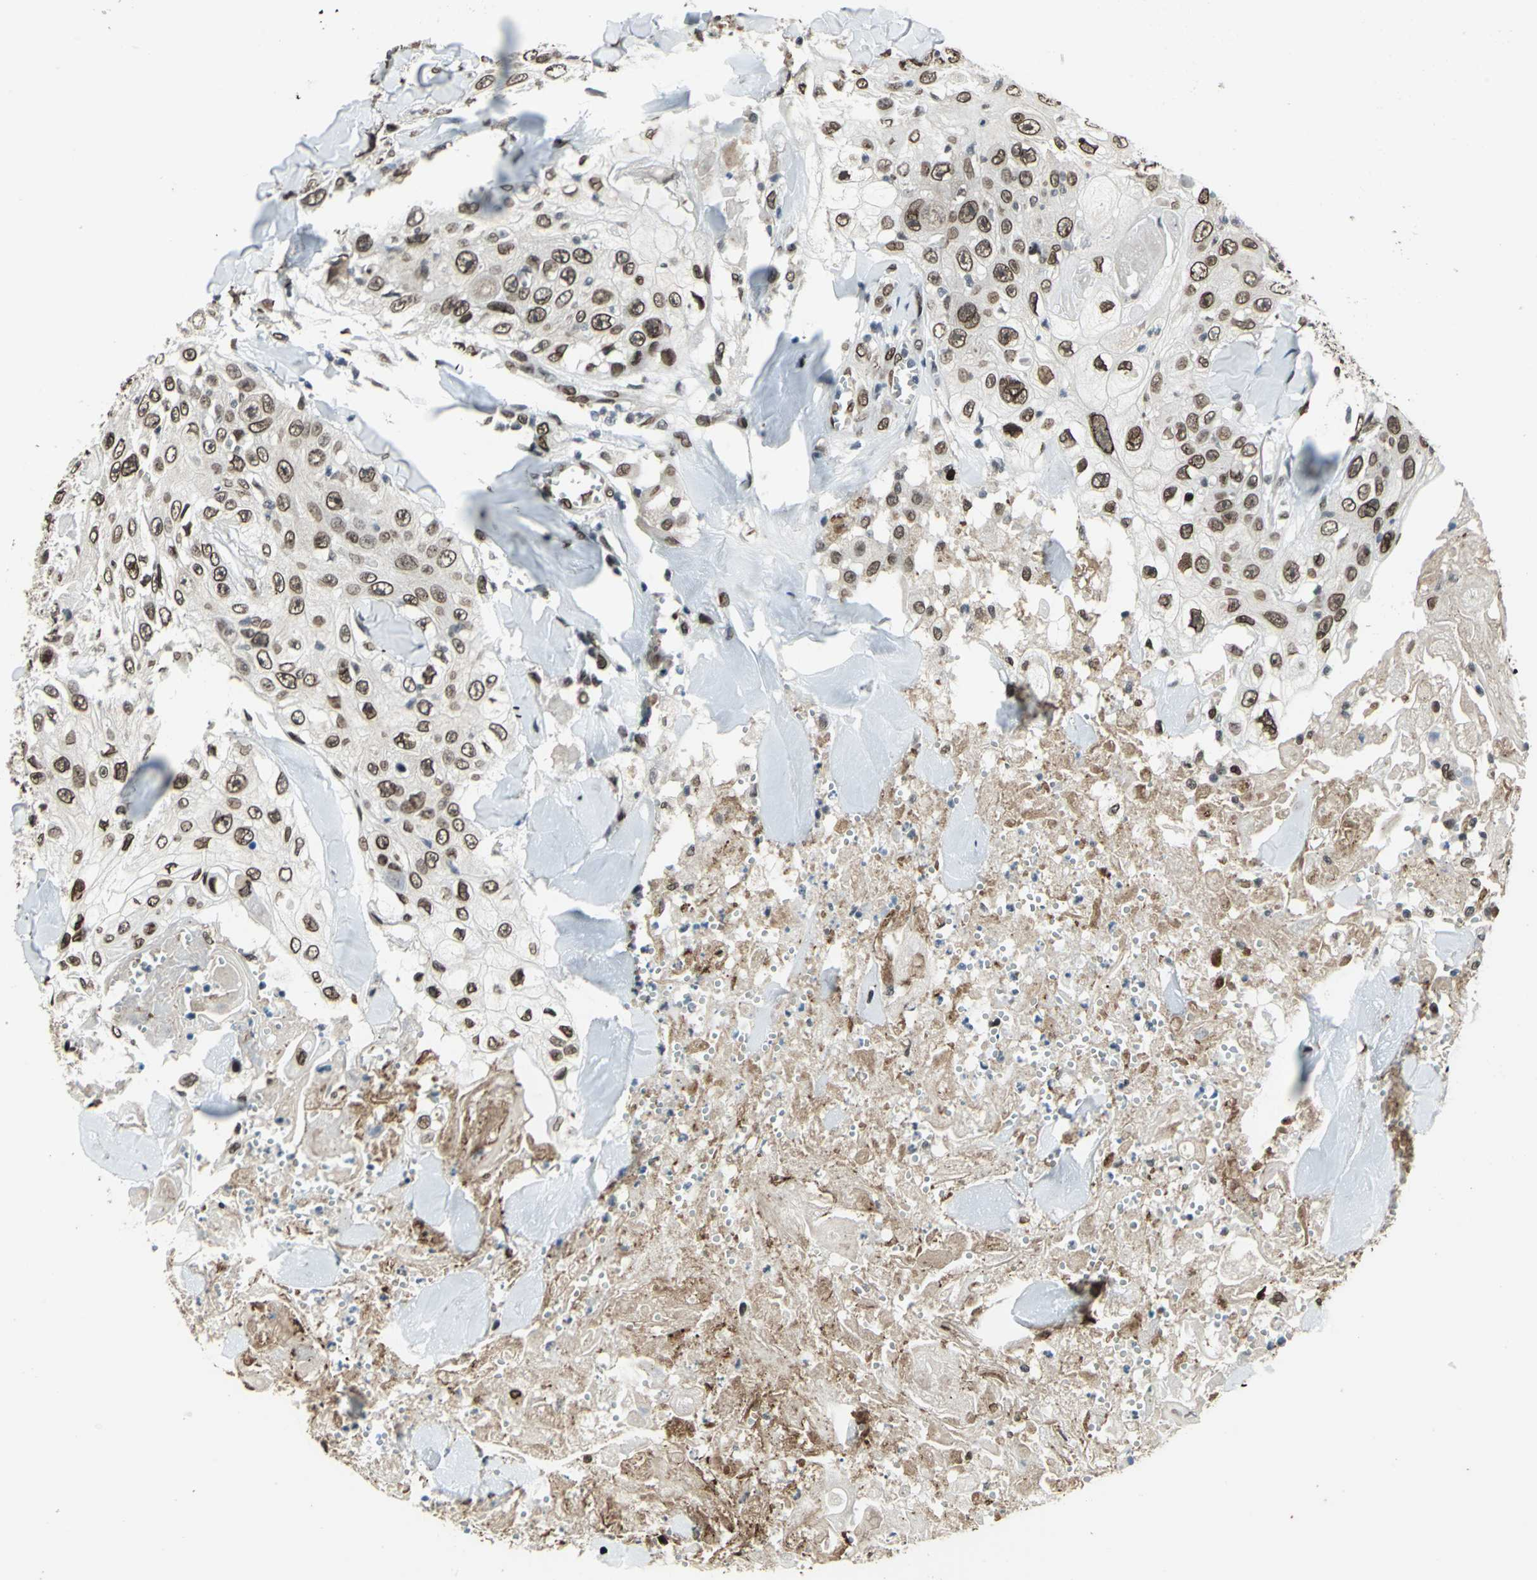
{"staining": {"intensity": "strong", "quantity": ">75%", "location": "cytoplasmic/membranous,nuclear"}, "tissue": "skin cancer", "cell_type": "Tumor cells", "image_type": "cancer", "snomed": [{"axis": "morphology", "description": "Squamous cell carcinoma, NOS"}, {"axis": "topography", "description": "Skin"}], "caption": "High-magnification brightfield microscopy of skin squamous cell carcinoma stained with DAB (3,3'-diaminobenzidine) (brown) and counterstained with hematoxylin (blue). tumor cells exhibit strong cytoplasmic/membranous and nuclear staining is appreciated in about>75% of cells.", "gene": "ISY1", "patient": {"sex": "male", "age": 86}}